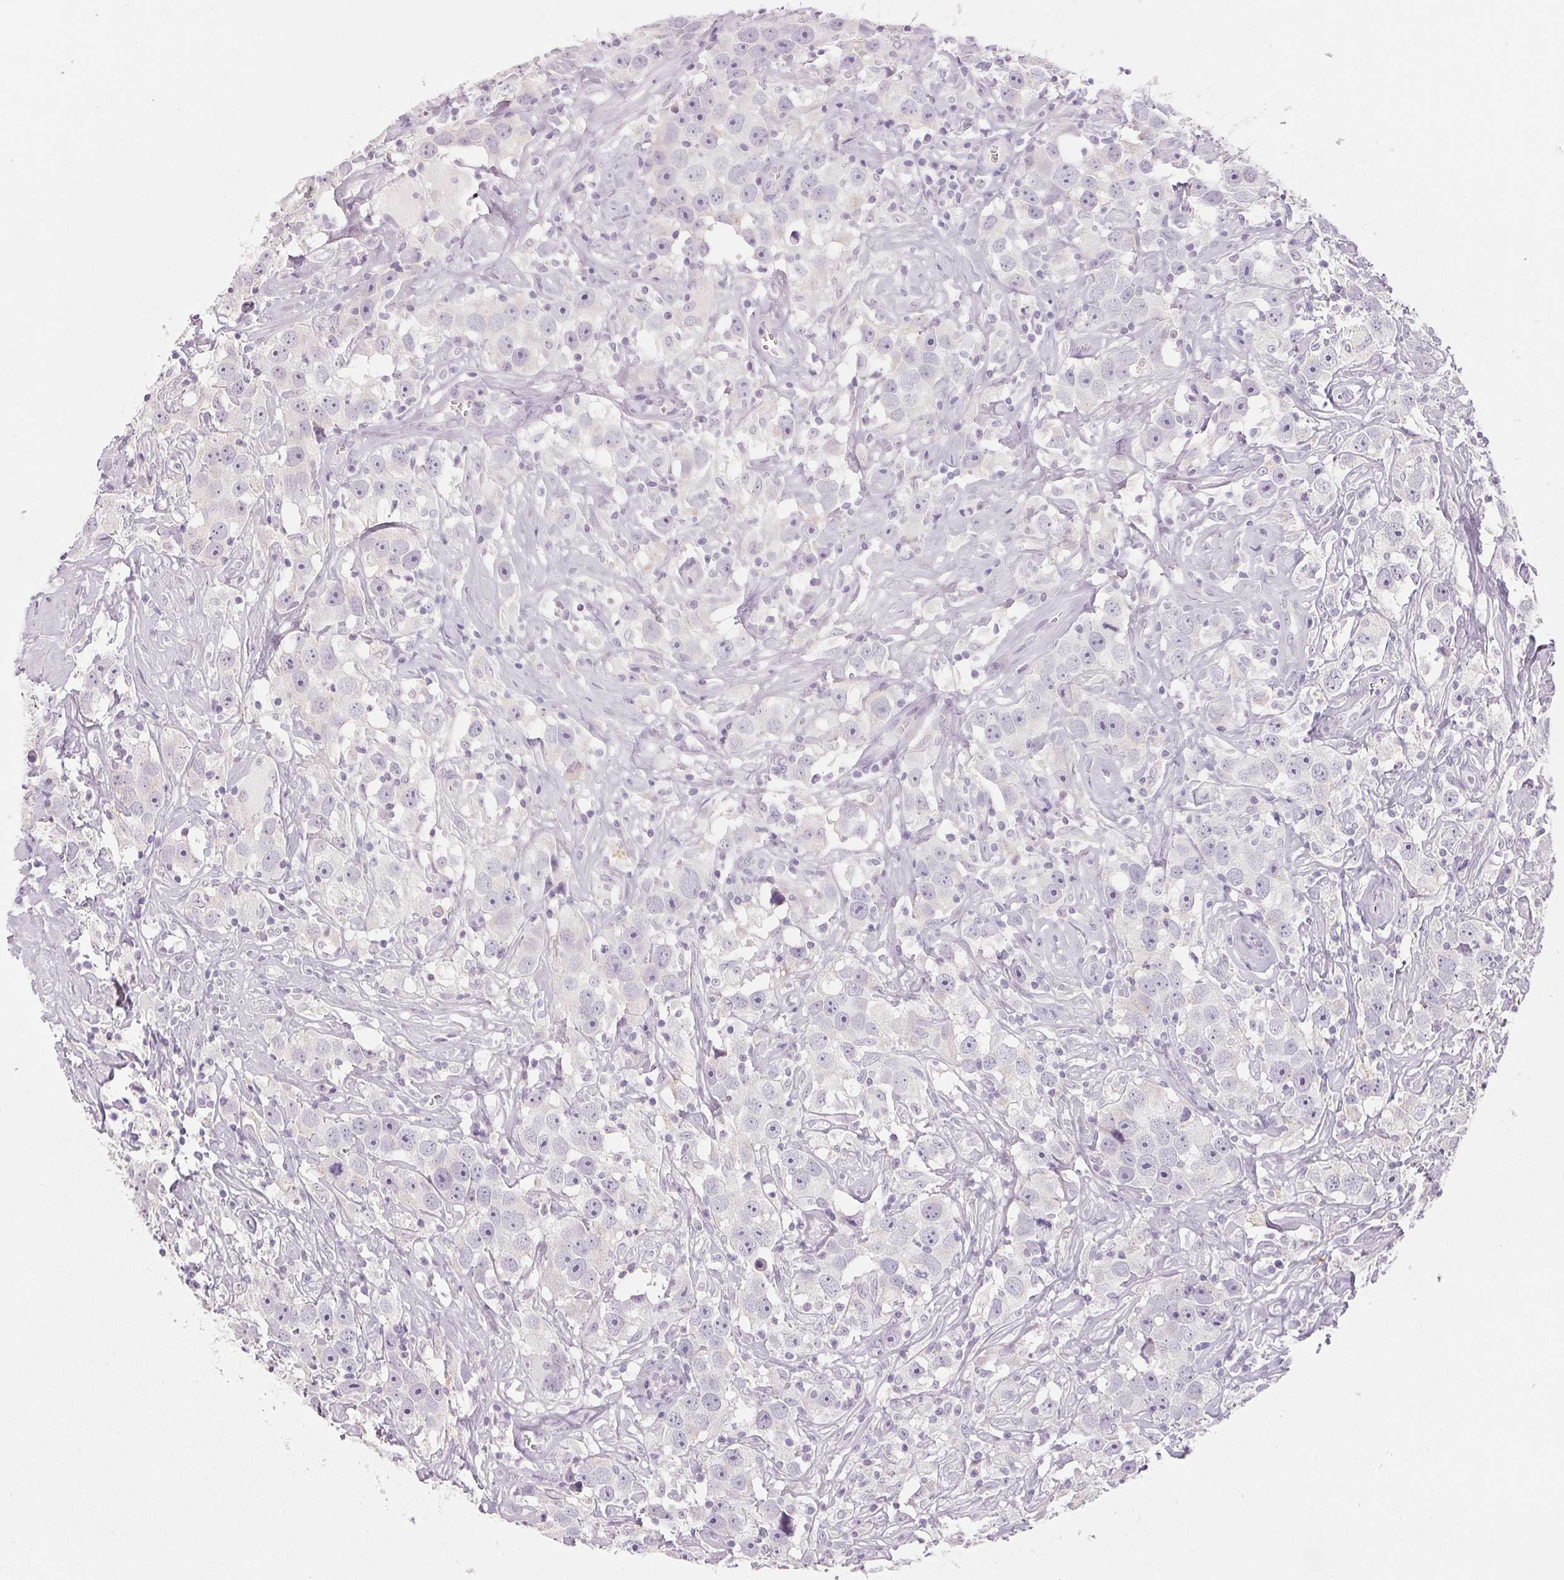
{"staining": {"intensity": "negative", "quantity": "none", "location": "none"}, "tissue": "testis cancer", "cell_type": "Tumor cells", "image_type": "cancer", "snomed": [{"axis": "morphology", "description": "Seminoma, NOS"}, {"axis": "topography", "description": "Testis"}], "caption": "A histopathology image of human seminoma (testis) is negative for staining in tumor cells. (DAB (3,3'-diaminobenzidine) IHC with hematoxylin counter stain).", "gene": "EHHADH", "patient": {"sex": "male", "age": 49}}